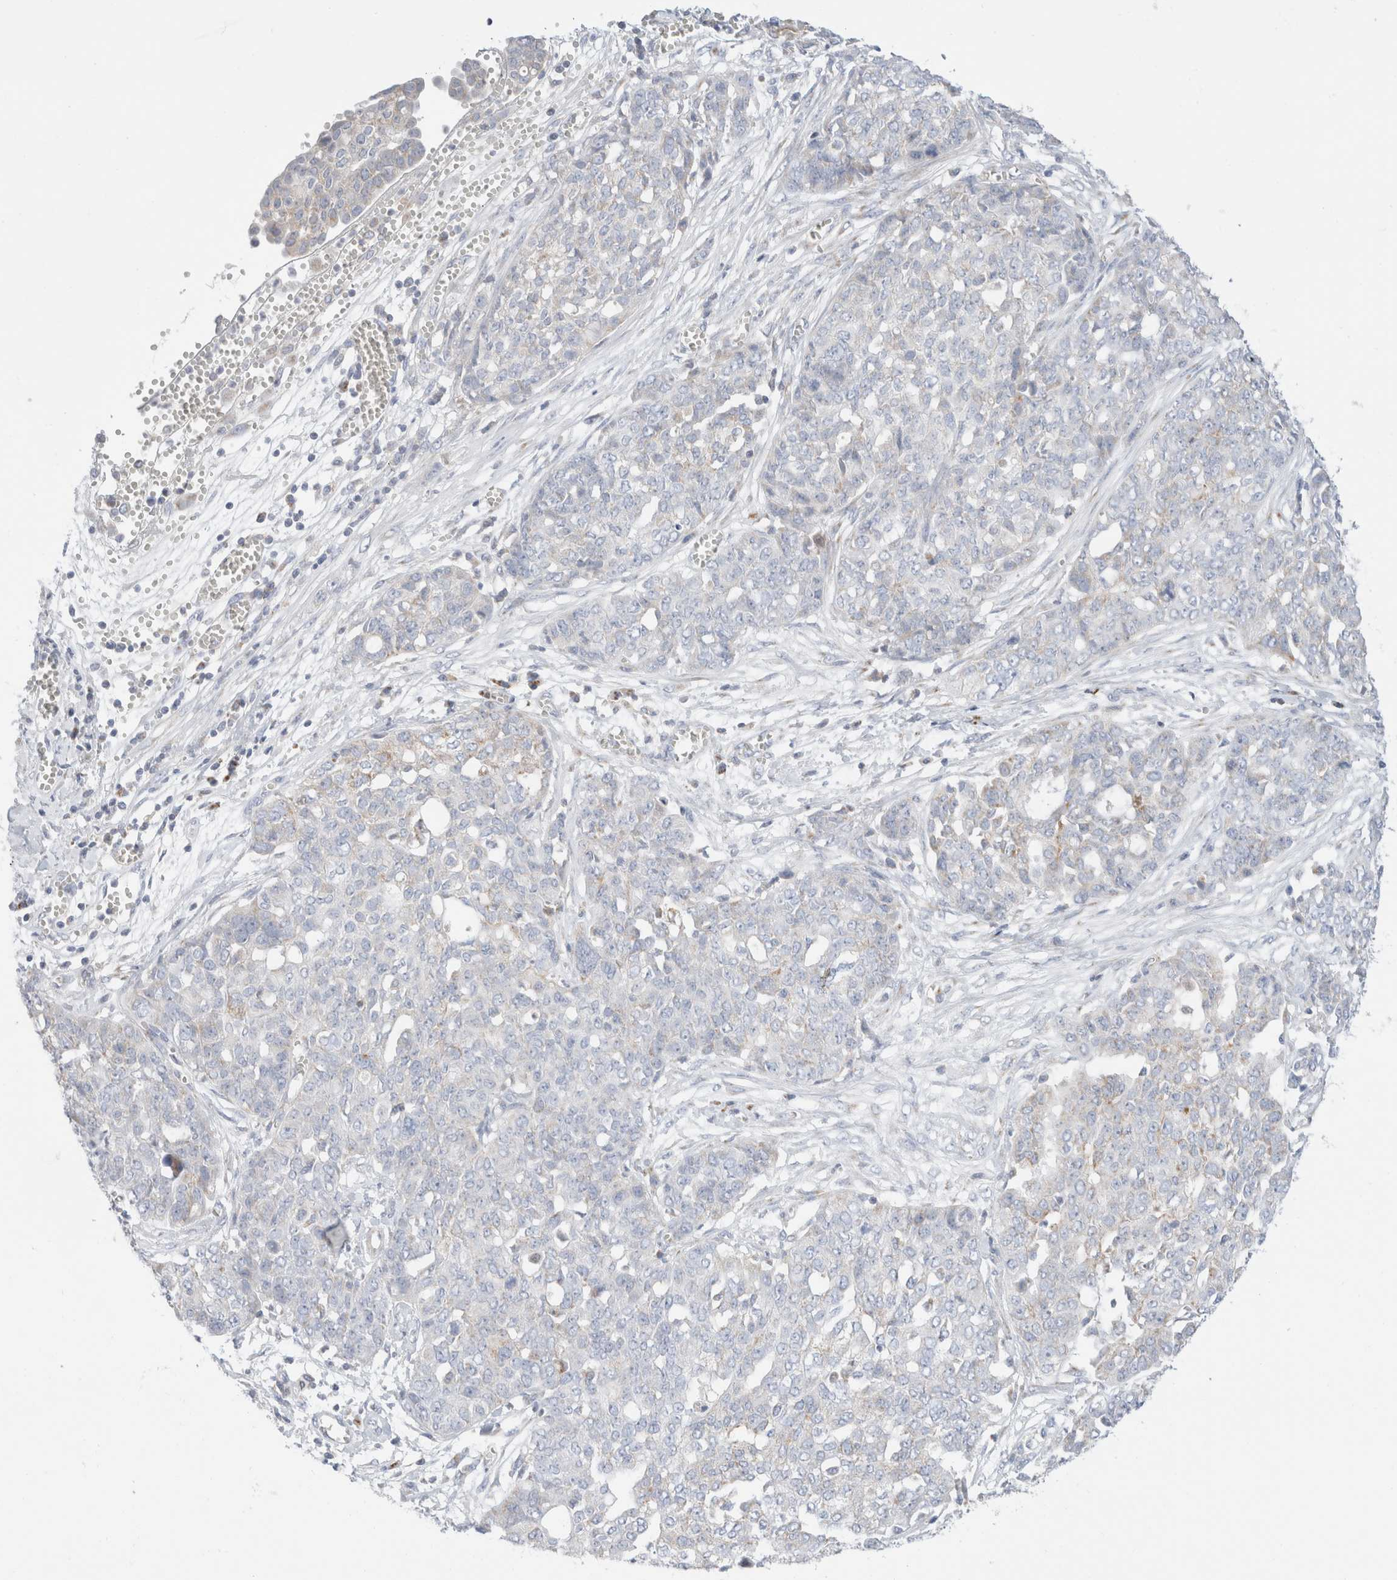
{"staining": {"intensity": "negative", "quantity": "none", "location": "none"}, "tissue": "ovarian cancer", "cell_type": "Tumor cells", "image_type": "cancer", "snomed": [{"axis": "morphology", "description": "Cystadenocarcinoma, serous, NOS"}, {"axis": "topography", "description": "Soft tissue"}, {"axis": "topography", "description": "Ovary"}], "caption": "DAB immunohistochemical staining of ovarian cancer reveals no significant expression in tumor cells. The staining is performed using DAB brown chromogen with nuclei counter-stained in using hematoxylin.", "gene": "ATP6V1C1", "patient": {"sex": "female", "age": 57}}